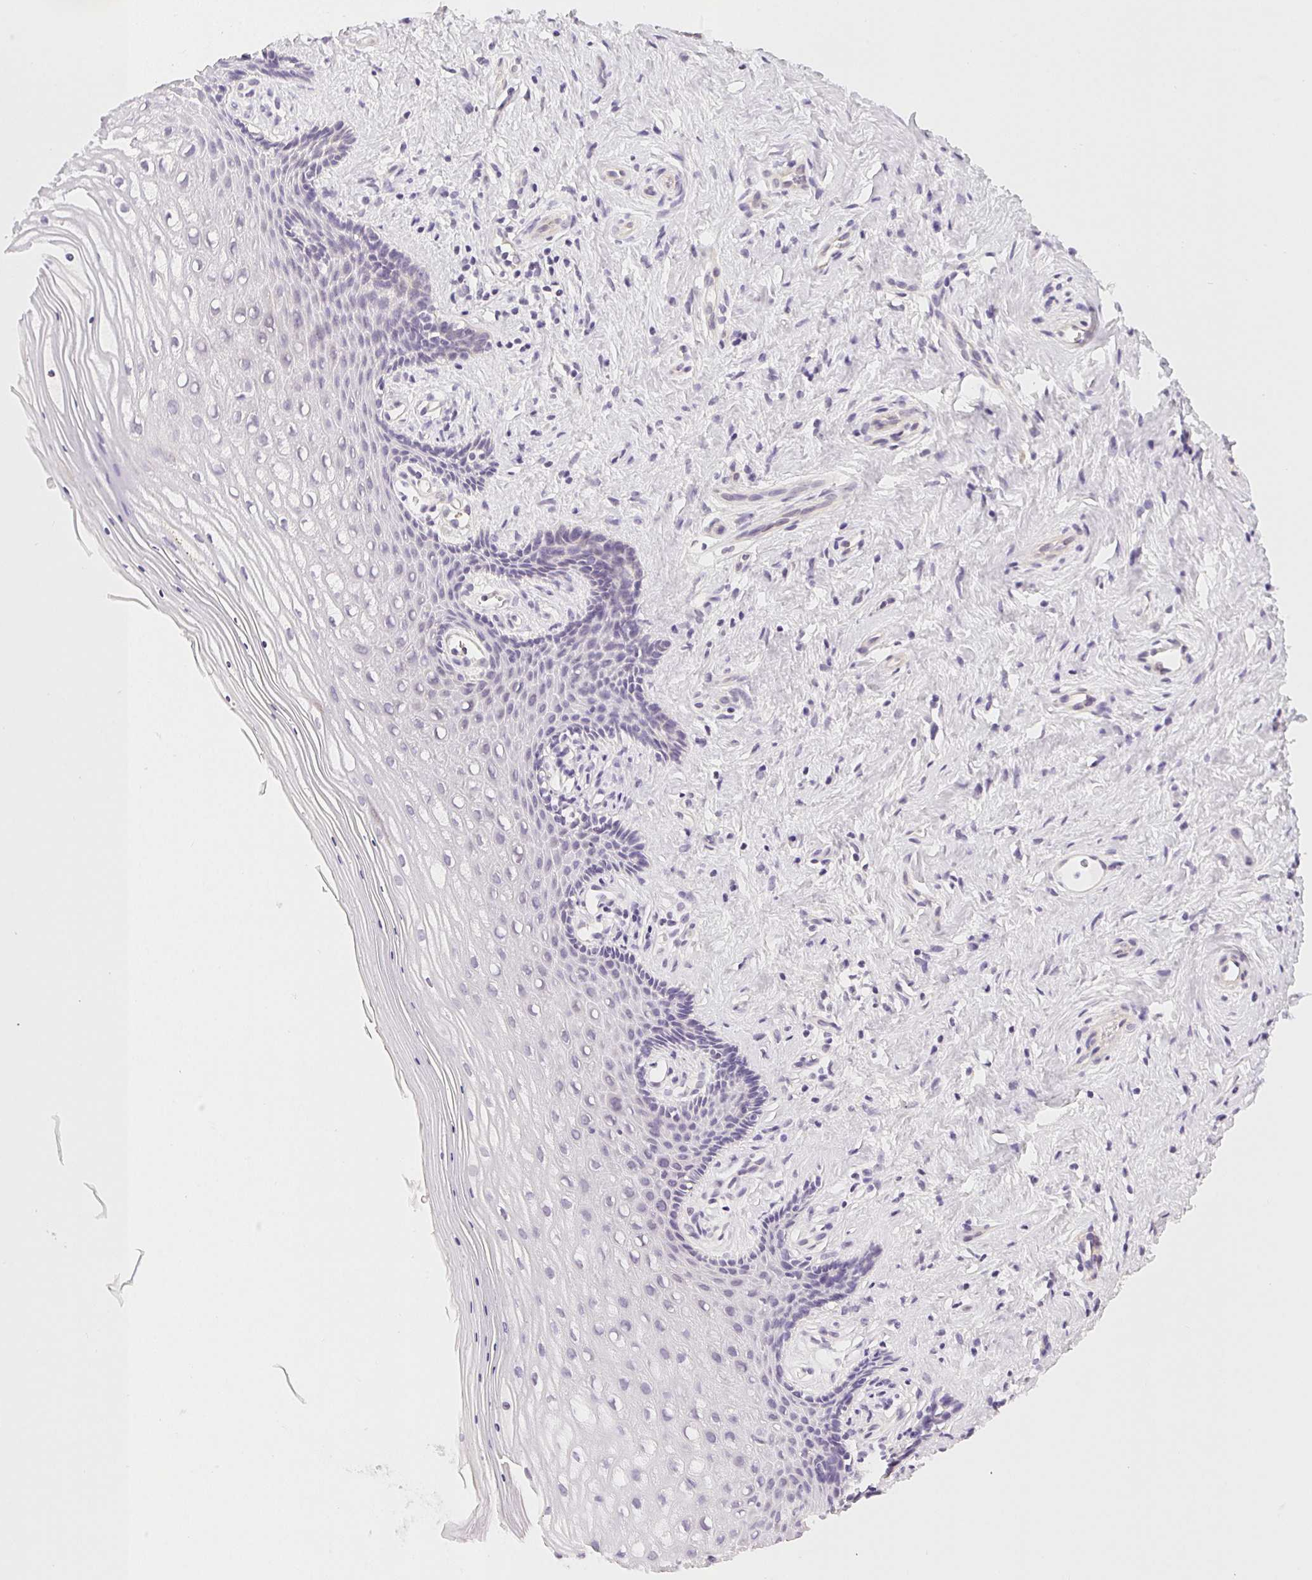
{"staining": {"intensity": "negative", "quantity": "none", "location": "none"}, "tissue": "vagina", "cell_type": "Squamous epithelial cells", "image_type": "normal", "snomed": [{"axis": "morphology", "description": "Normal tissue, NOS"}, {"axis": "topography", "description": "Vagina"}], "caption": "This is a micrograph of IHC staining of normal vagina, which shows no expression in squamous epithelial cells. The staining is performed using DAB brown chromogen with nuclei counter-stained in using hematoxylin.", "gene": "CSN1S1", "patient": {"sex": "female", "age": 42}}